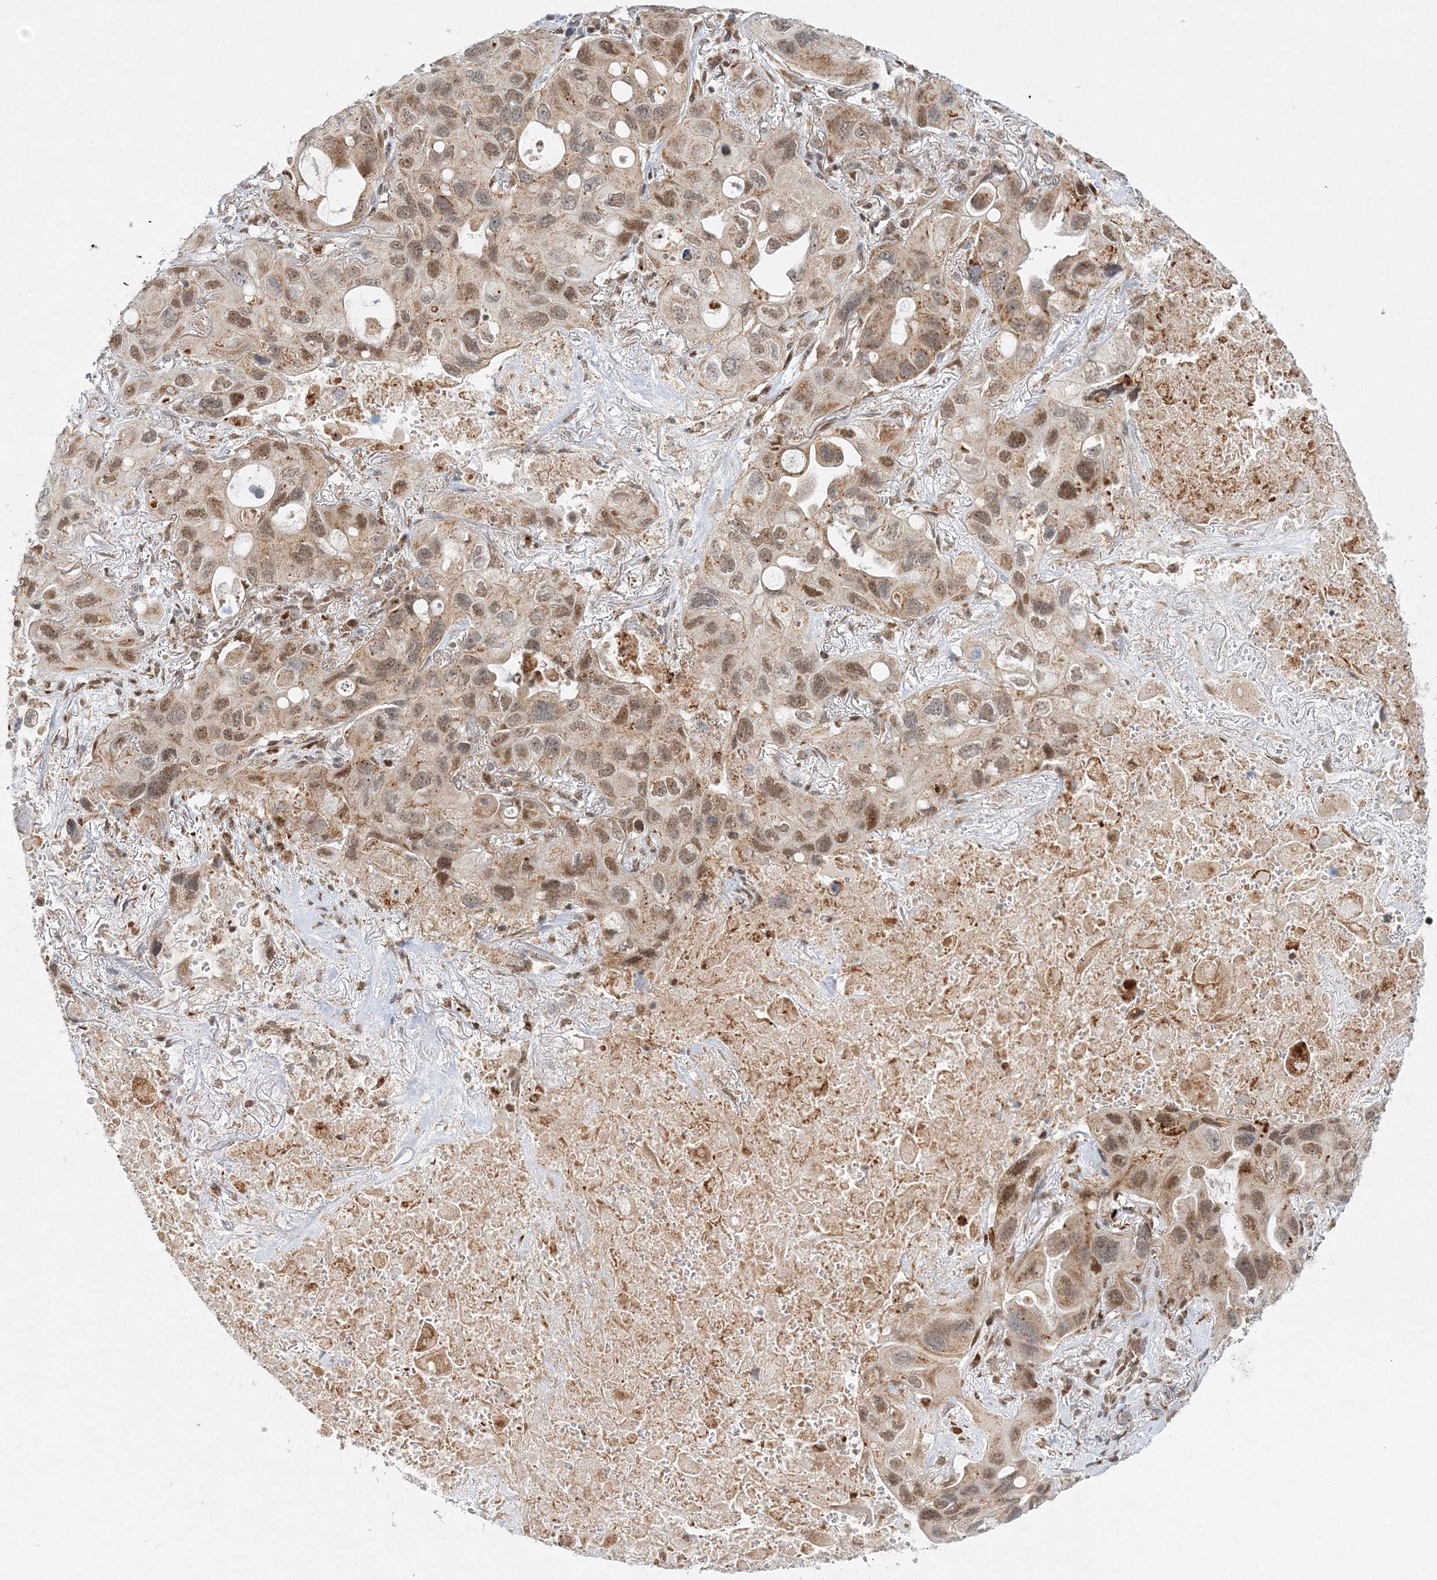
{"staining": {"intensity": "moderate", "quantity": ">75%", "location": "cytoplasmic/membranous,nuclear"}, "tissue": "lung cancer", "cell_type": "Tumor cells", "image_type": "cancer", "snomed": [{"axis": "morphology", "description": "Squamous cell carcinoma, NOS"}, {"axis": "topography", "description": "Lung"}], "caption": "Immunohistochemistry (IHC) (DAB (3,3'-diaminobenzidine)) staining of lung cancer displays moderate cytoplasmic/membranous and nuclear protein expression in approximately >75% of tumor cells. (IHC, brightfield microscopy, high magnification).", "gene": "RAB11FIP2", "patient": {"sex": "female", "age": 73}}